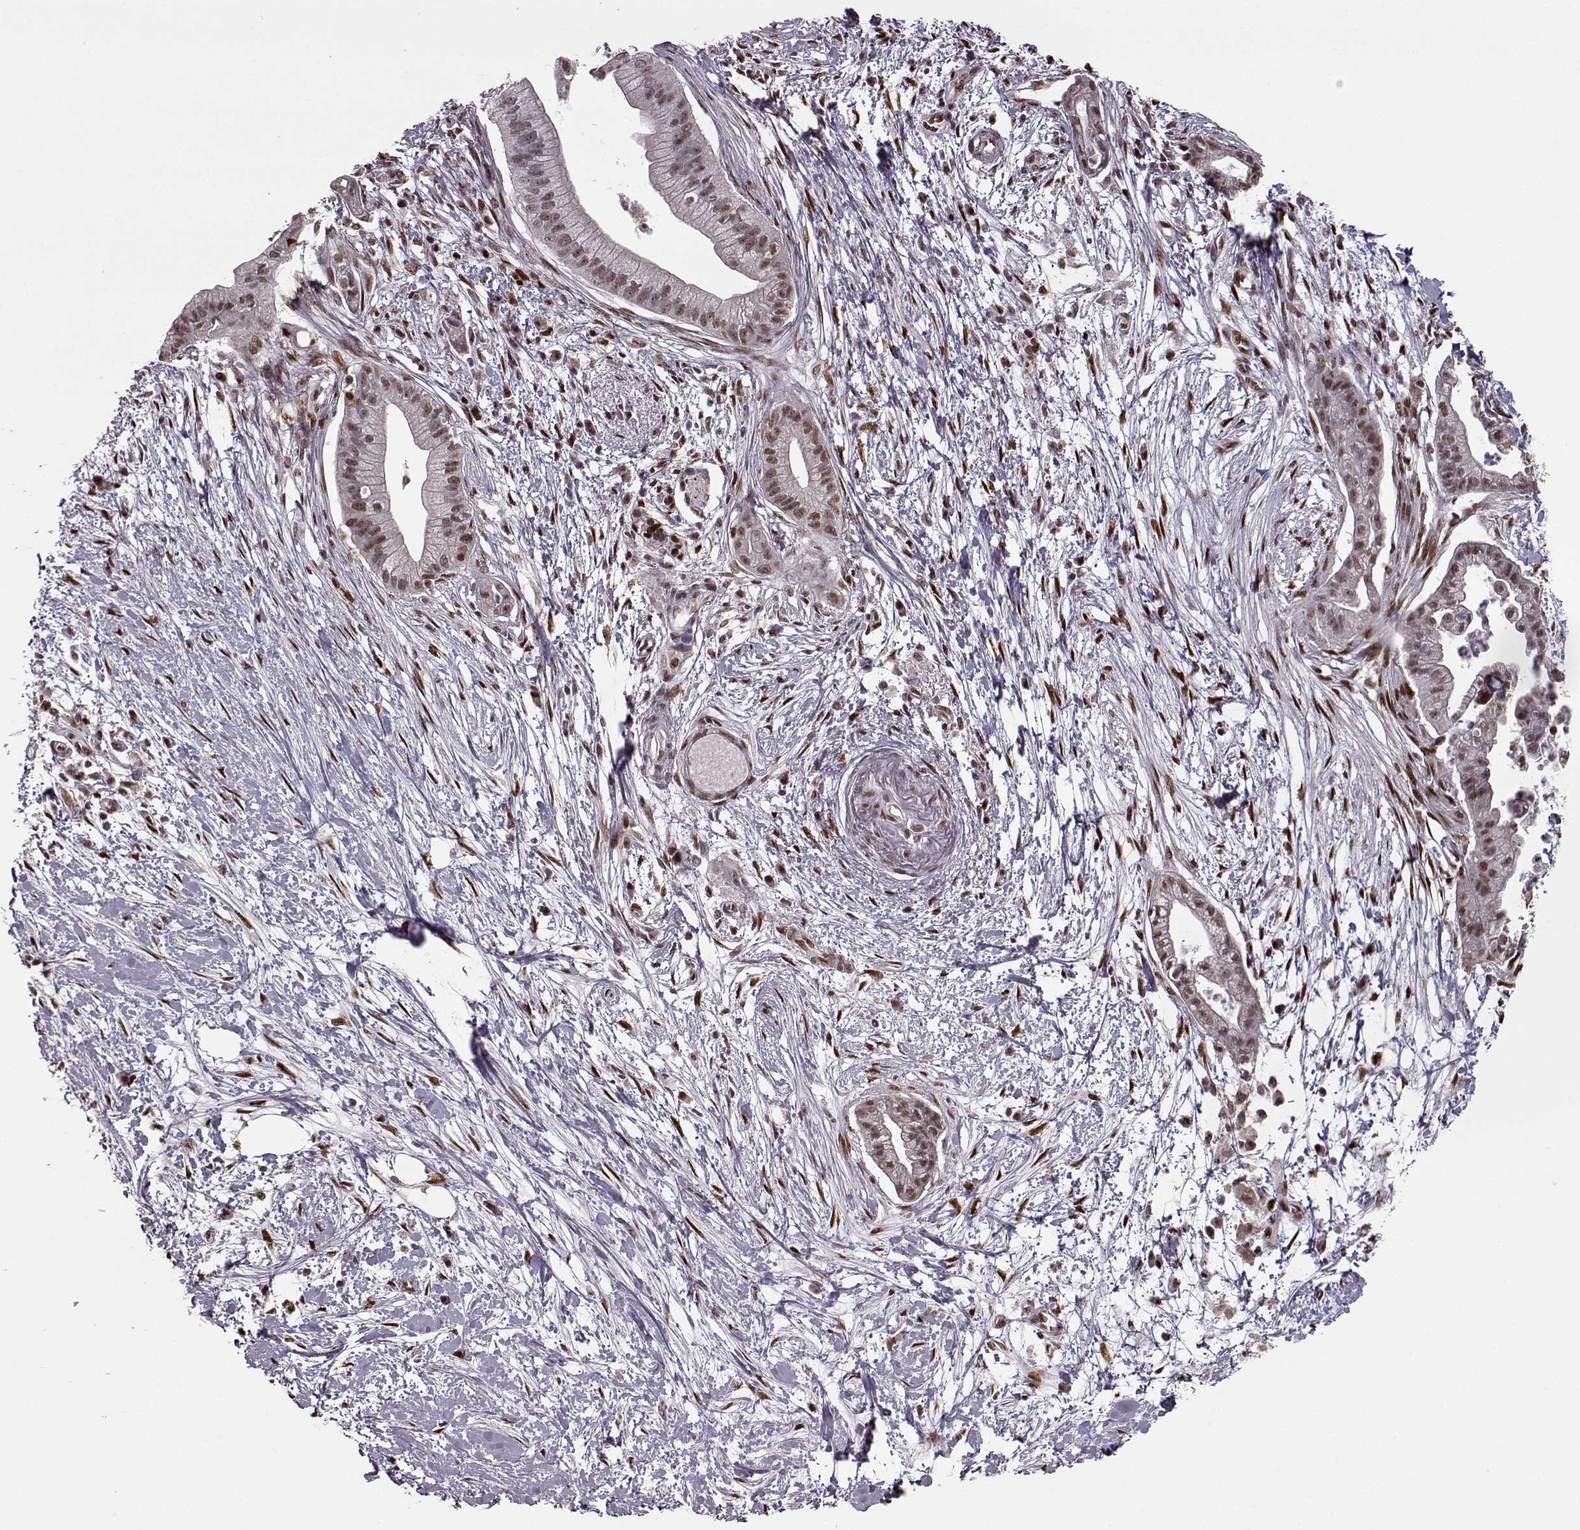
{"staining": {"intensity": "weak", "quantity": ">75%", "location": "nuclear"}, "tissue": "pancreatic cancer", "cell_type": "Tumor cells", "image_type": "cancer", "snomed": [{"axis": "morphology", "description": "Normal tissue, NOS"}, {"axis": "morphology", "description": "Adenocarcinoma, NOS"}, {"axis": "topography", "description": "Lymph node"}, {"axis": "topography", "description": "Pancreas"}], "caption": "A brown stain shows weak nuclear staining of a protein in pancreatic adenocarcinoma tumor cells.", "gene": "FTO", "patient": {"sex": "female", "age": 58}}